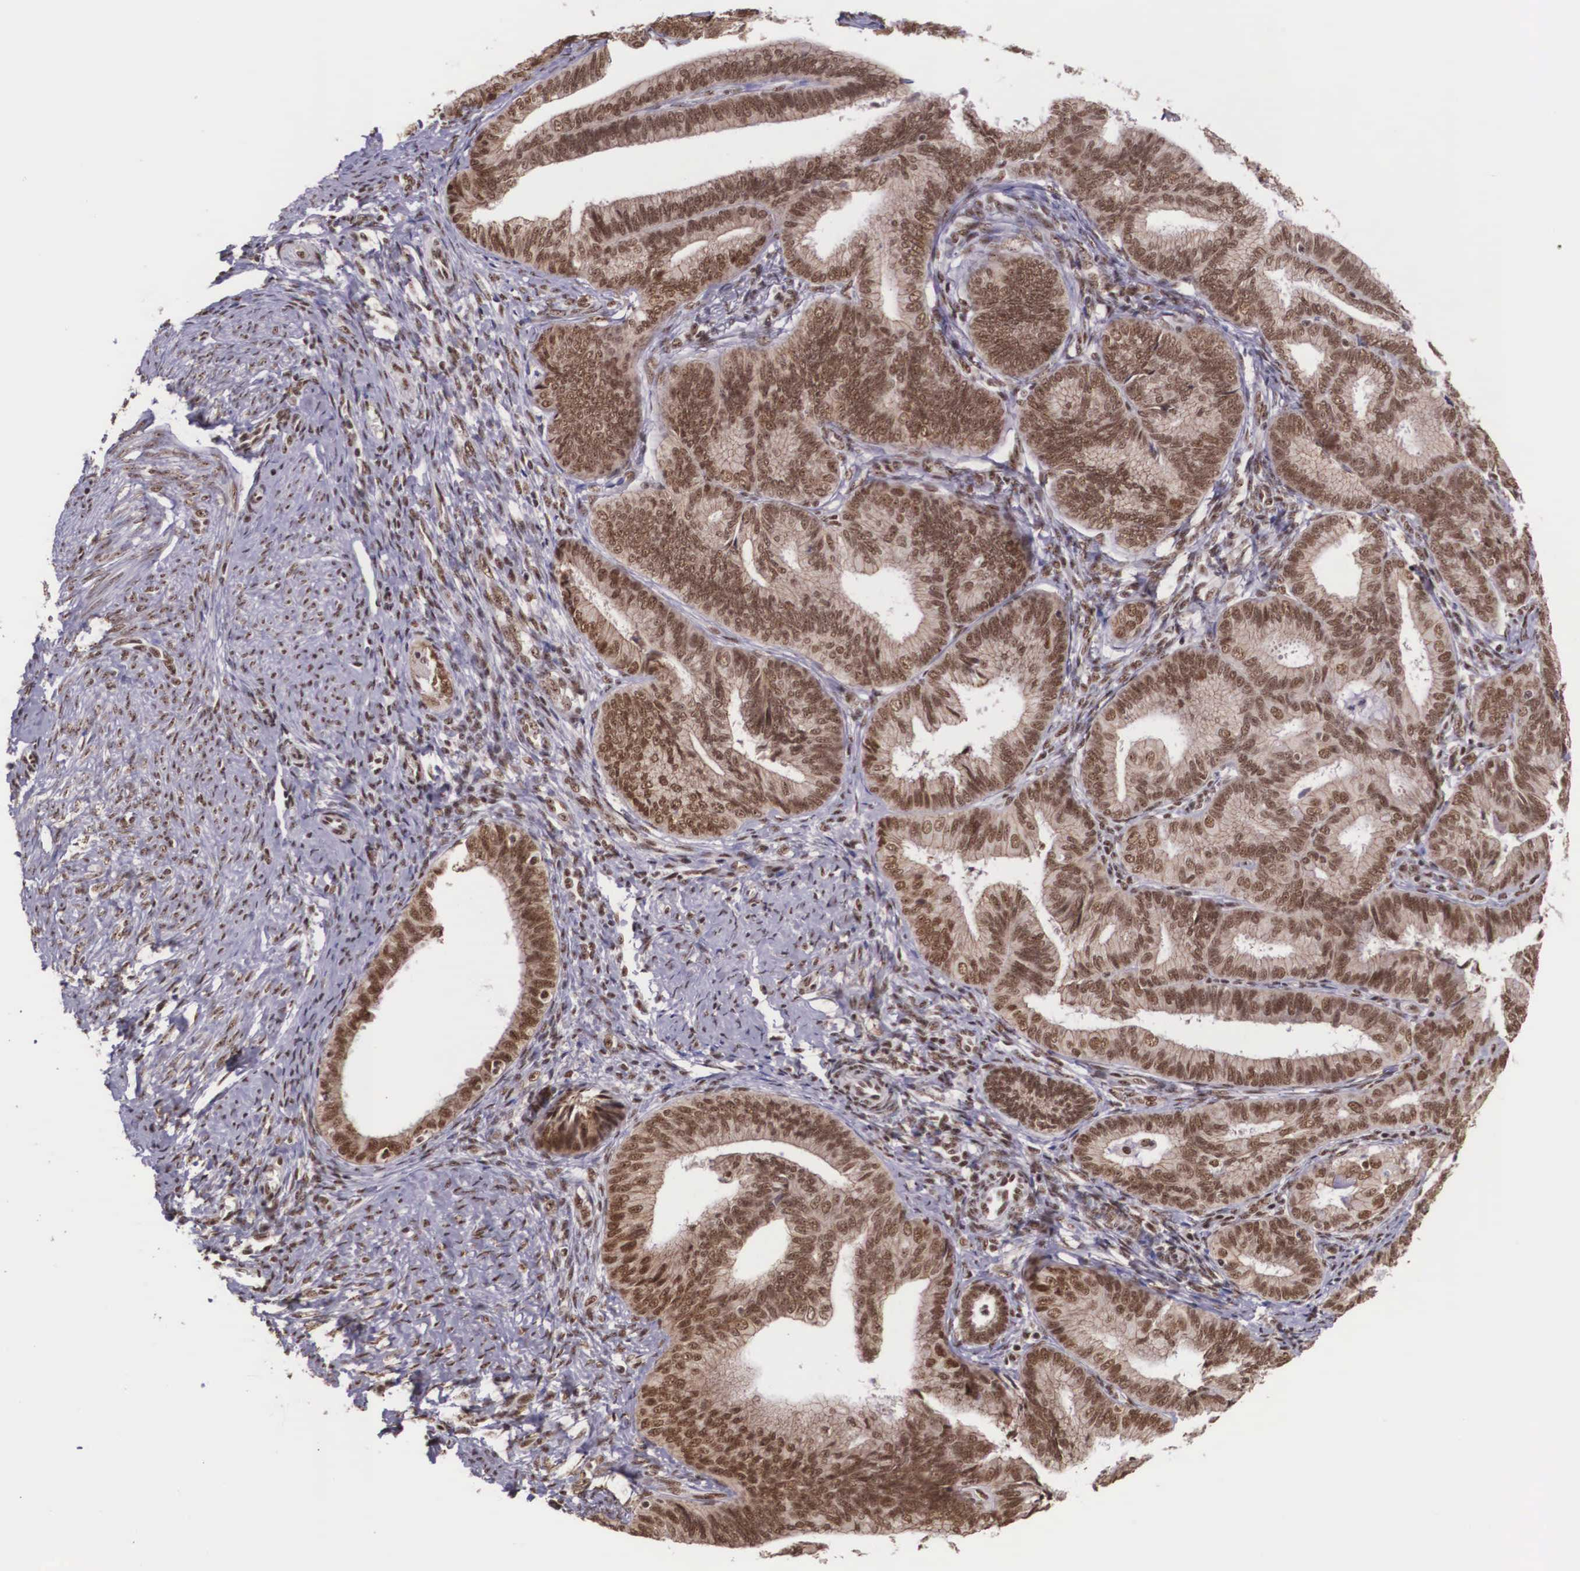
{"staining": {"intensity": "strong", "quantity": ">75%", "location": "cytoplasmic/membranous,nuclear"}, "tissue": "endometrial cancer", "cell_type": "Tumor cells", "image_type": "cancer", "snomed": [{"axis": "morphology", "description": "Adenocarcinoma, NOS"}, {"axis": "topography", "description": "Endometrium"}], "caption": "Immunohistochemical staining of human endometrial cancer (adenocarcinoma) reveals strong cytoplasmic/membranous and nuclear protein staining in approximately >75% of tumor cells. (IHC, brightfield microscopy, high magnification).", "gene": "POLR2F", "patient": {"sex": "female", "age": 63}}